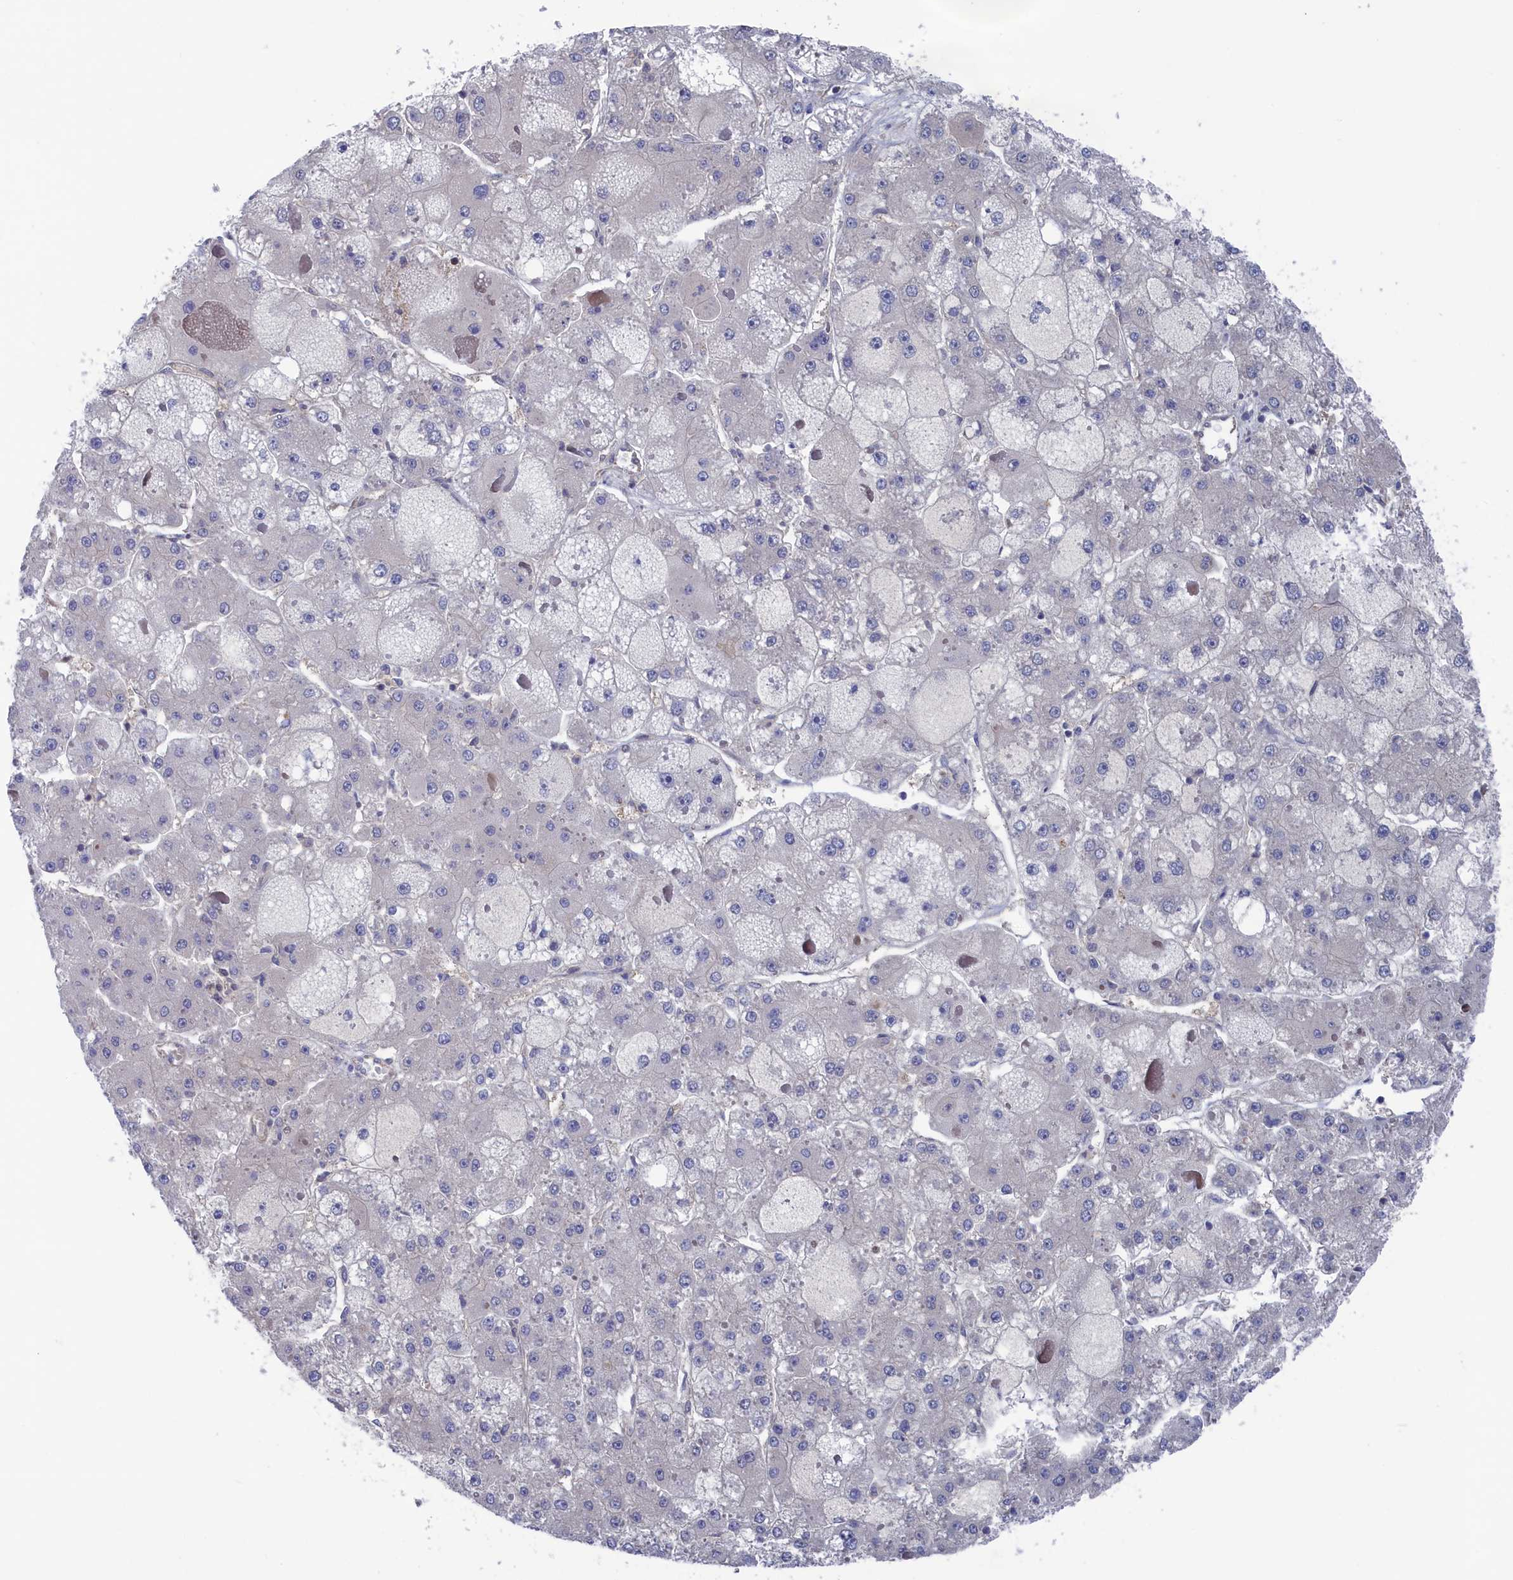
{"staining": {"intensity": "negative", "quantity": "none", "location": "none"}, "tissue": "liver cancer", "cell_type": "Tumor cells", "image_type": "cancer", "snomed": [{"axis": "morphology", "description": "Carcinoma, Hepatocellular, NOS"}, {"axis": "topography", "description": "Liver"}], "caption": "High power microscopy image of an immunohistochemistry image of hepatocellular carcinoma (liver), revealing no significant expression in tumor cells.", "gene": "NUTF2", "patient": {"sex": "female", "age": 73}}